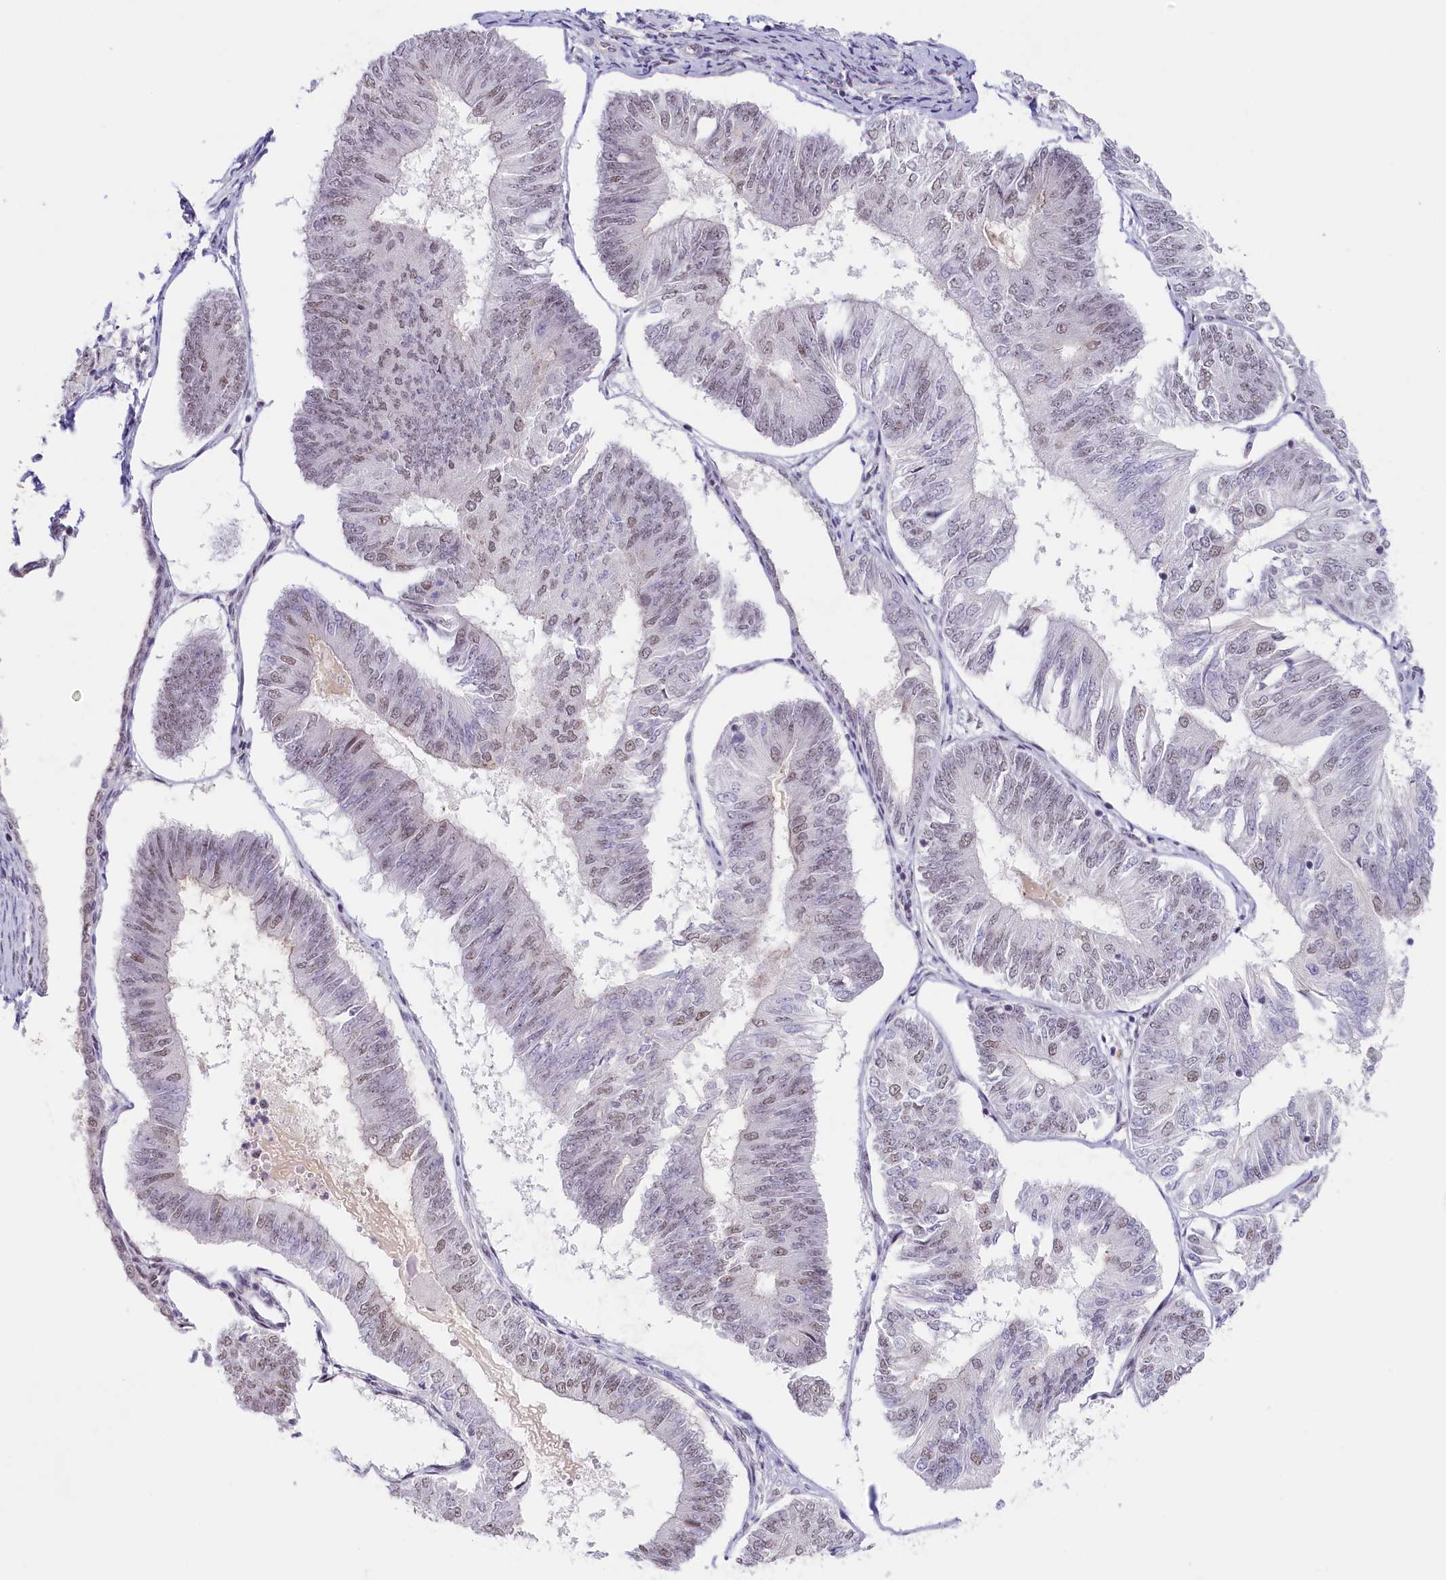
{"staining": {"intensity": "weak", "quantity": "<25%", "location": "nuclear"}, "tissue": "endometrial cancer", "cell_type": "Tumor cells", "image_type": "cancer", "snomed": [{"axis": "morphology", "description": "Adenocarcinoma, NOS"}, {"axis": "topography", "description": "Endometrium"}], "caption": "A high-resolution image shows IHC staining of endometrial adenocarcinoma, which demonstrates no significant expression in tumor cells.", "gene": "SEC31B", "patient": {"sex": "female", "age": 58}}